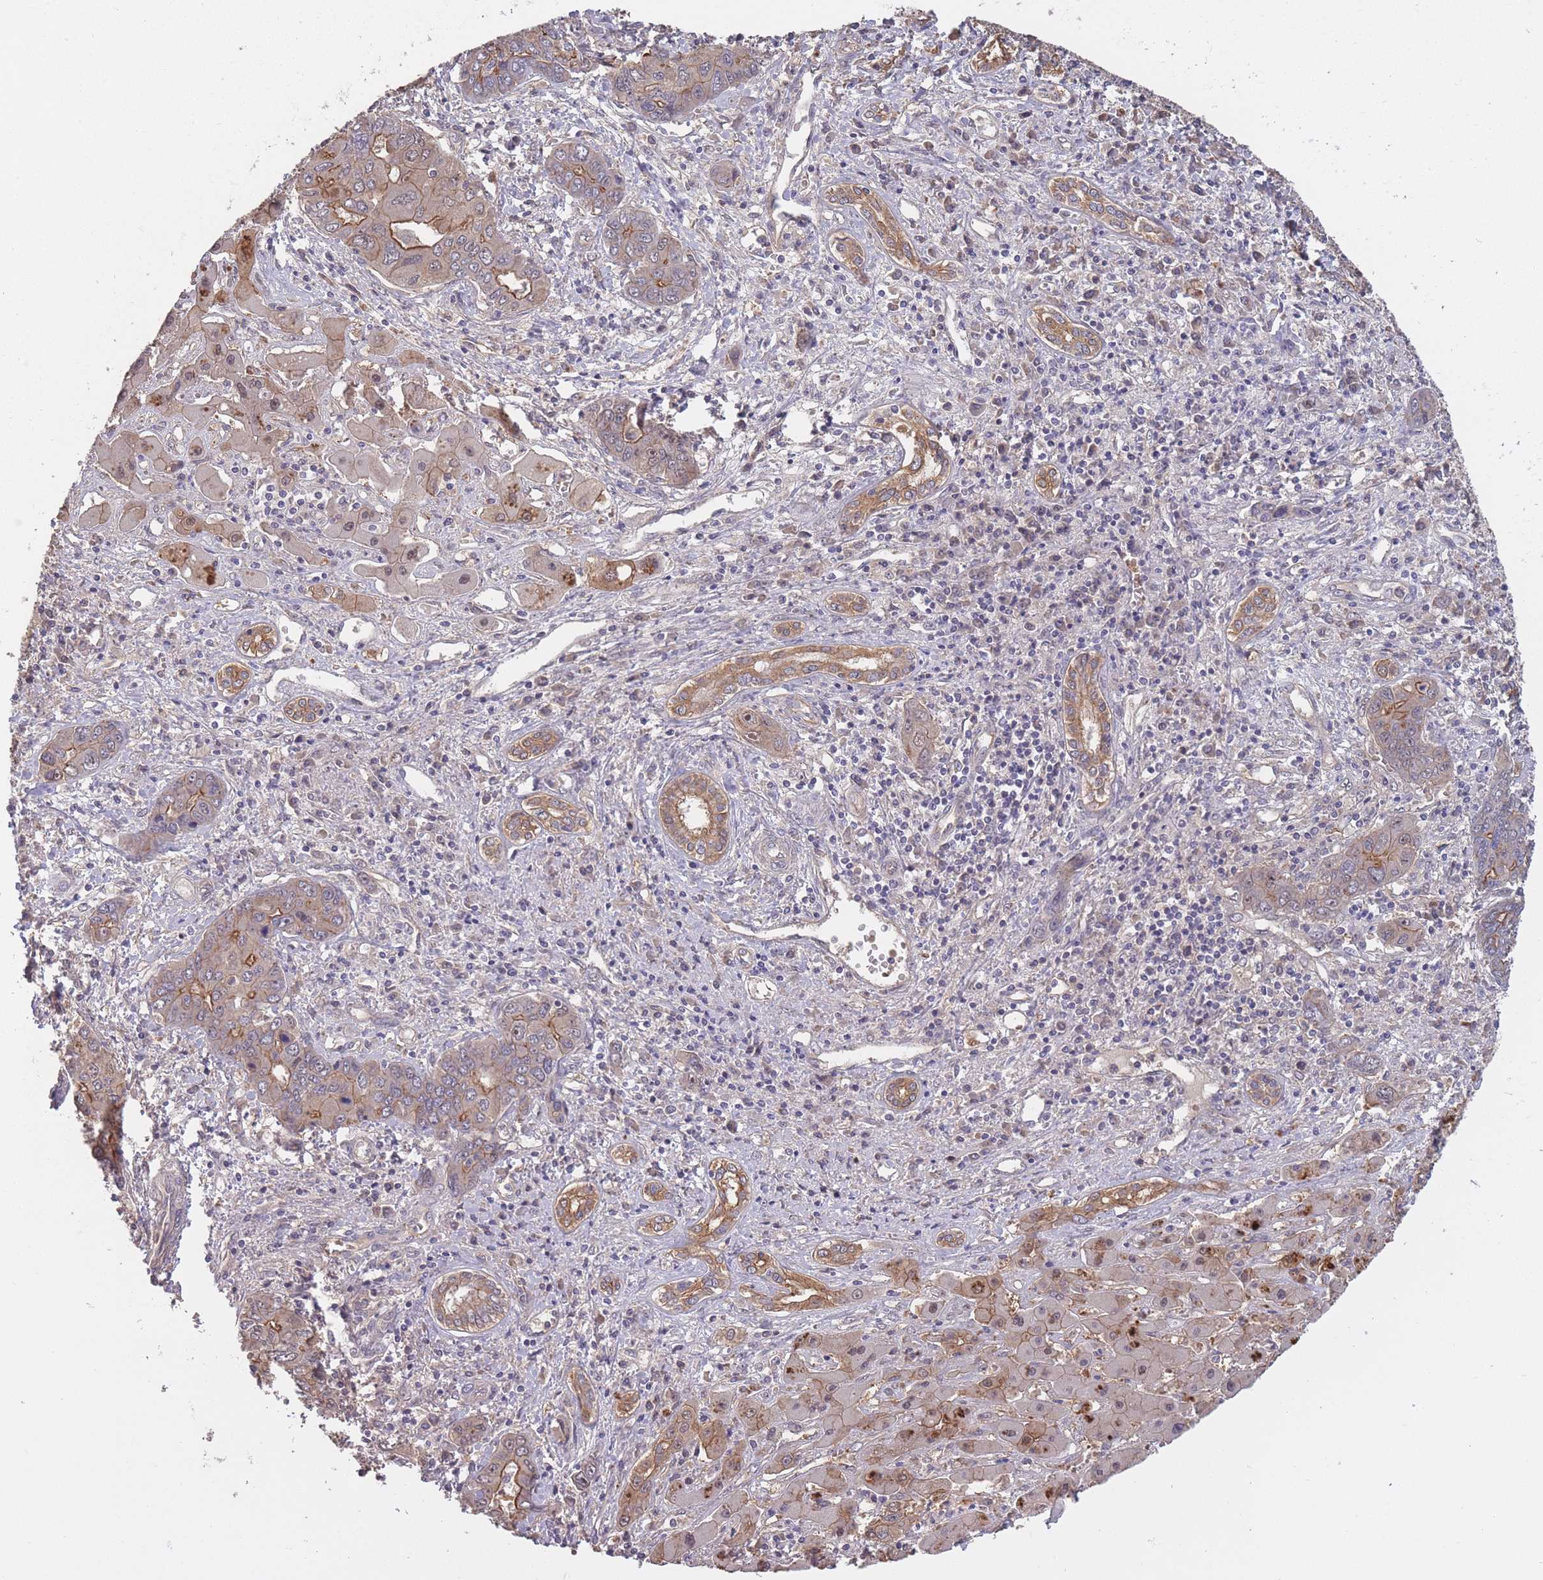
{"staining": {"intensity": "moderate", "quantity": "25%-75%", "location": "cytoplasmic/membranous"}, "tissue": "liver cancer", "cell_type": "Tumor cells", "image_type": "cancer", "snomed": [{"axis": "morphology", "description": "Cholangiocarcinoma"}, {"axis": "topography", "description": "Liver"}], "caption": "The immunohistochemical stain labels moderate cytoplasmic/membranous staining in tumor cells of liver cancer tissue. The protein of interest is stained brown, and the nuclei are stained in blue (DAB (3,3'-diaminobenzidine) IHC with brightfield microscopy, high magnification).", "gene": "KIAA1755", "patient": {"sex": "male", "age": 67}}